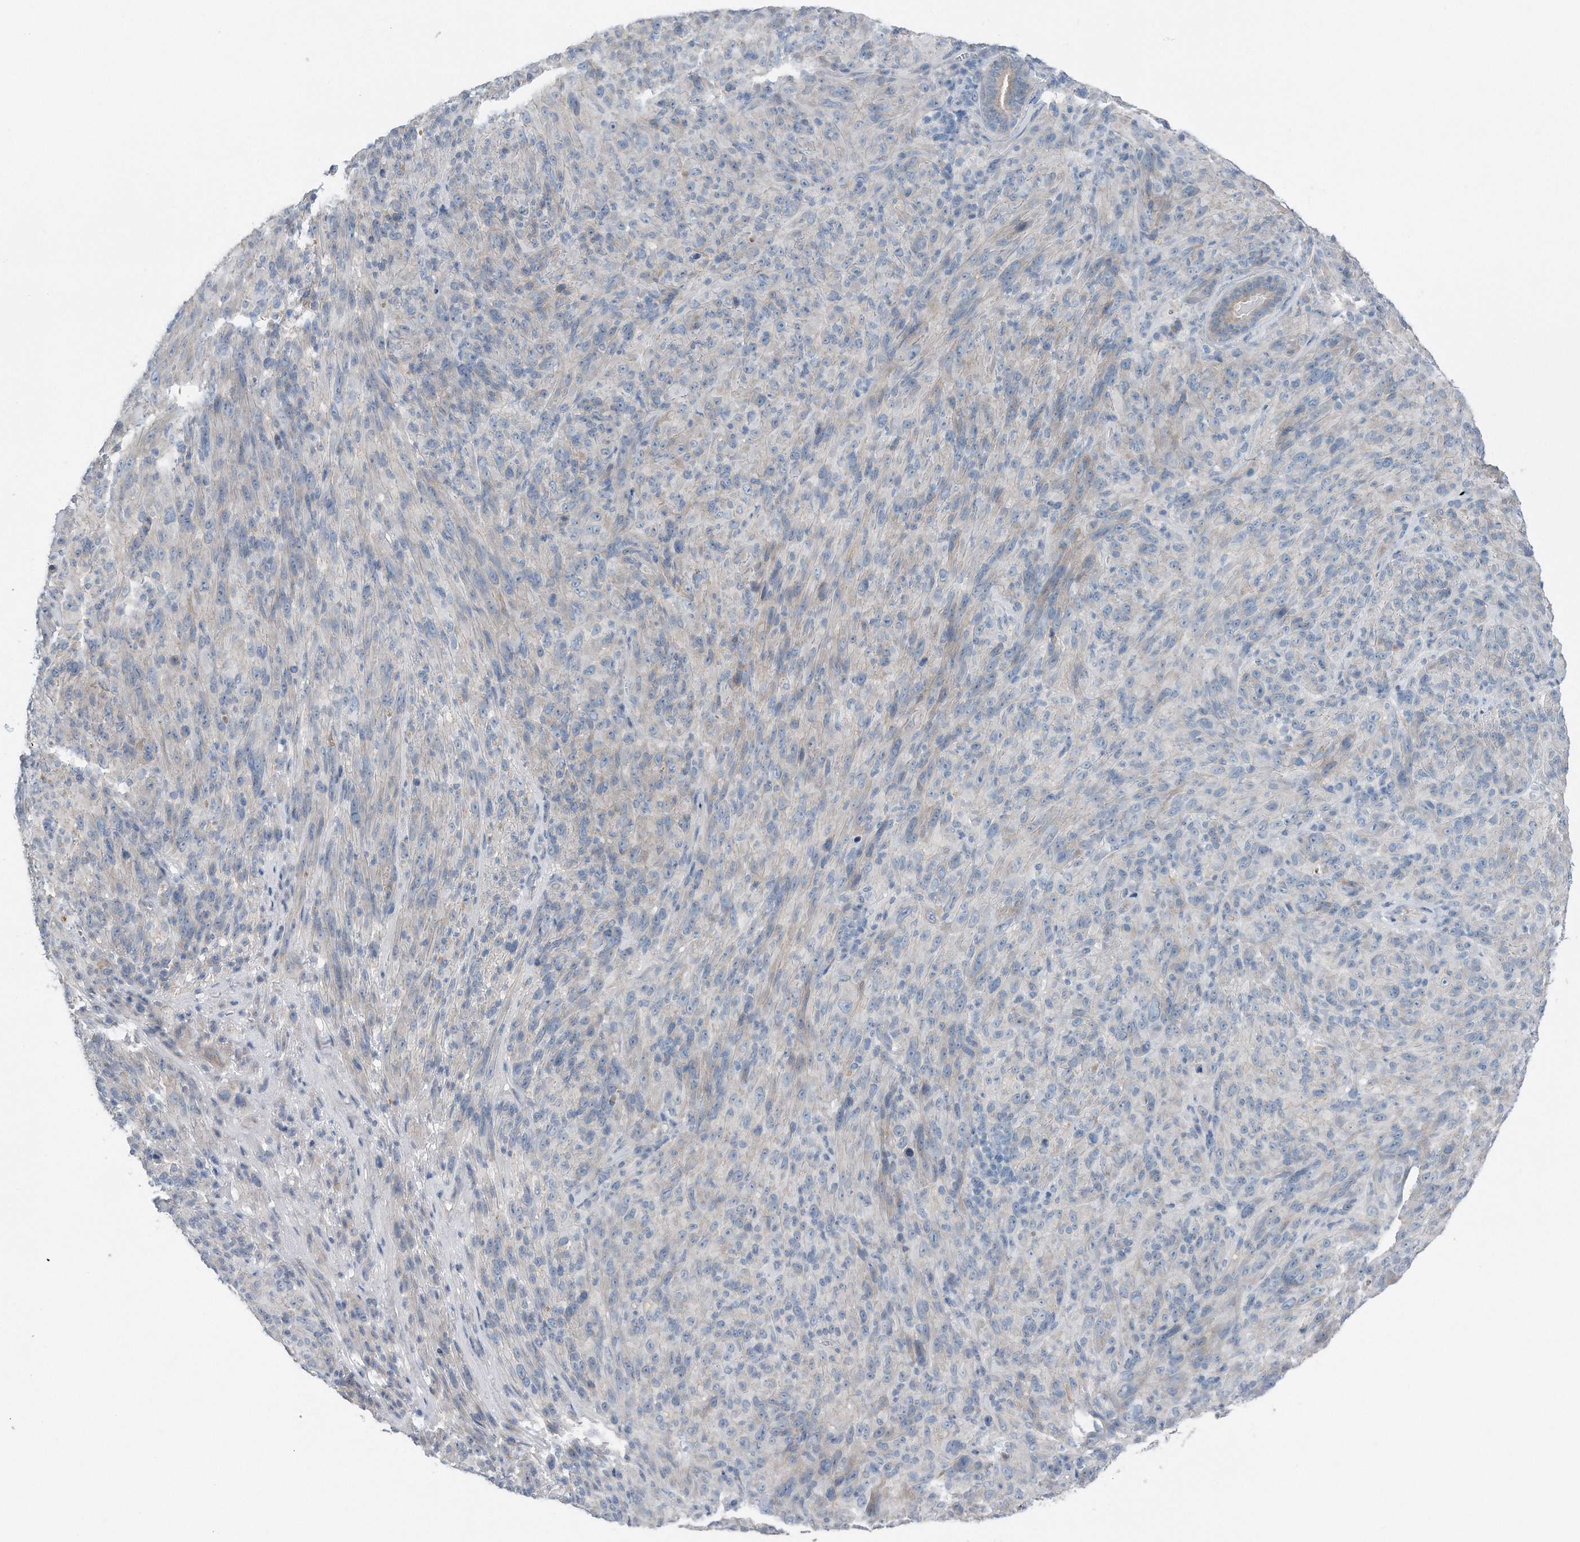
{"staining": {"intensity": "negative", "quantity": "none", "location": "none"}, "tissue": "melanoma", "cell_type": "Tumor cells", "image_type": "cancer", "snomed": [{"axis": "morphology", "description": "Malignant melanoma, NOS"}, {"axis": "topography", "description": "Skin of head"}], "caption": "IHC of malignant melanoma reveals no positivity in tumor cells. (DAB IHC with hematoxylin counter stain).", "gene": "YRDC", "patient": {"sex": "male", "age": 96}}